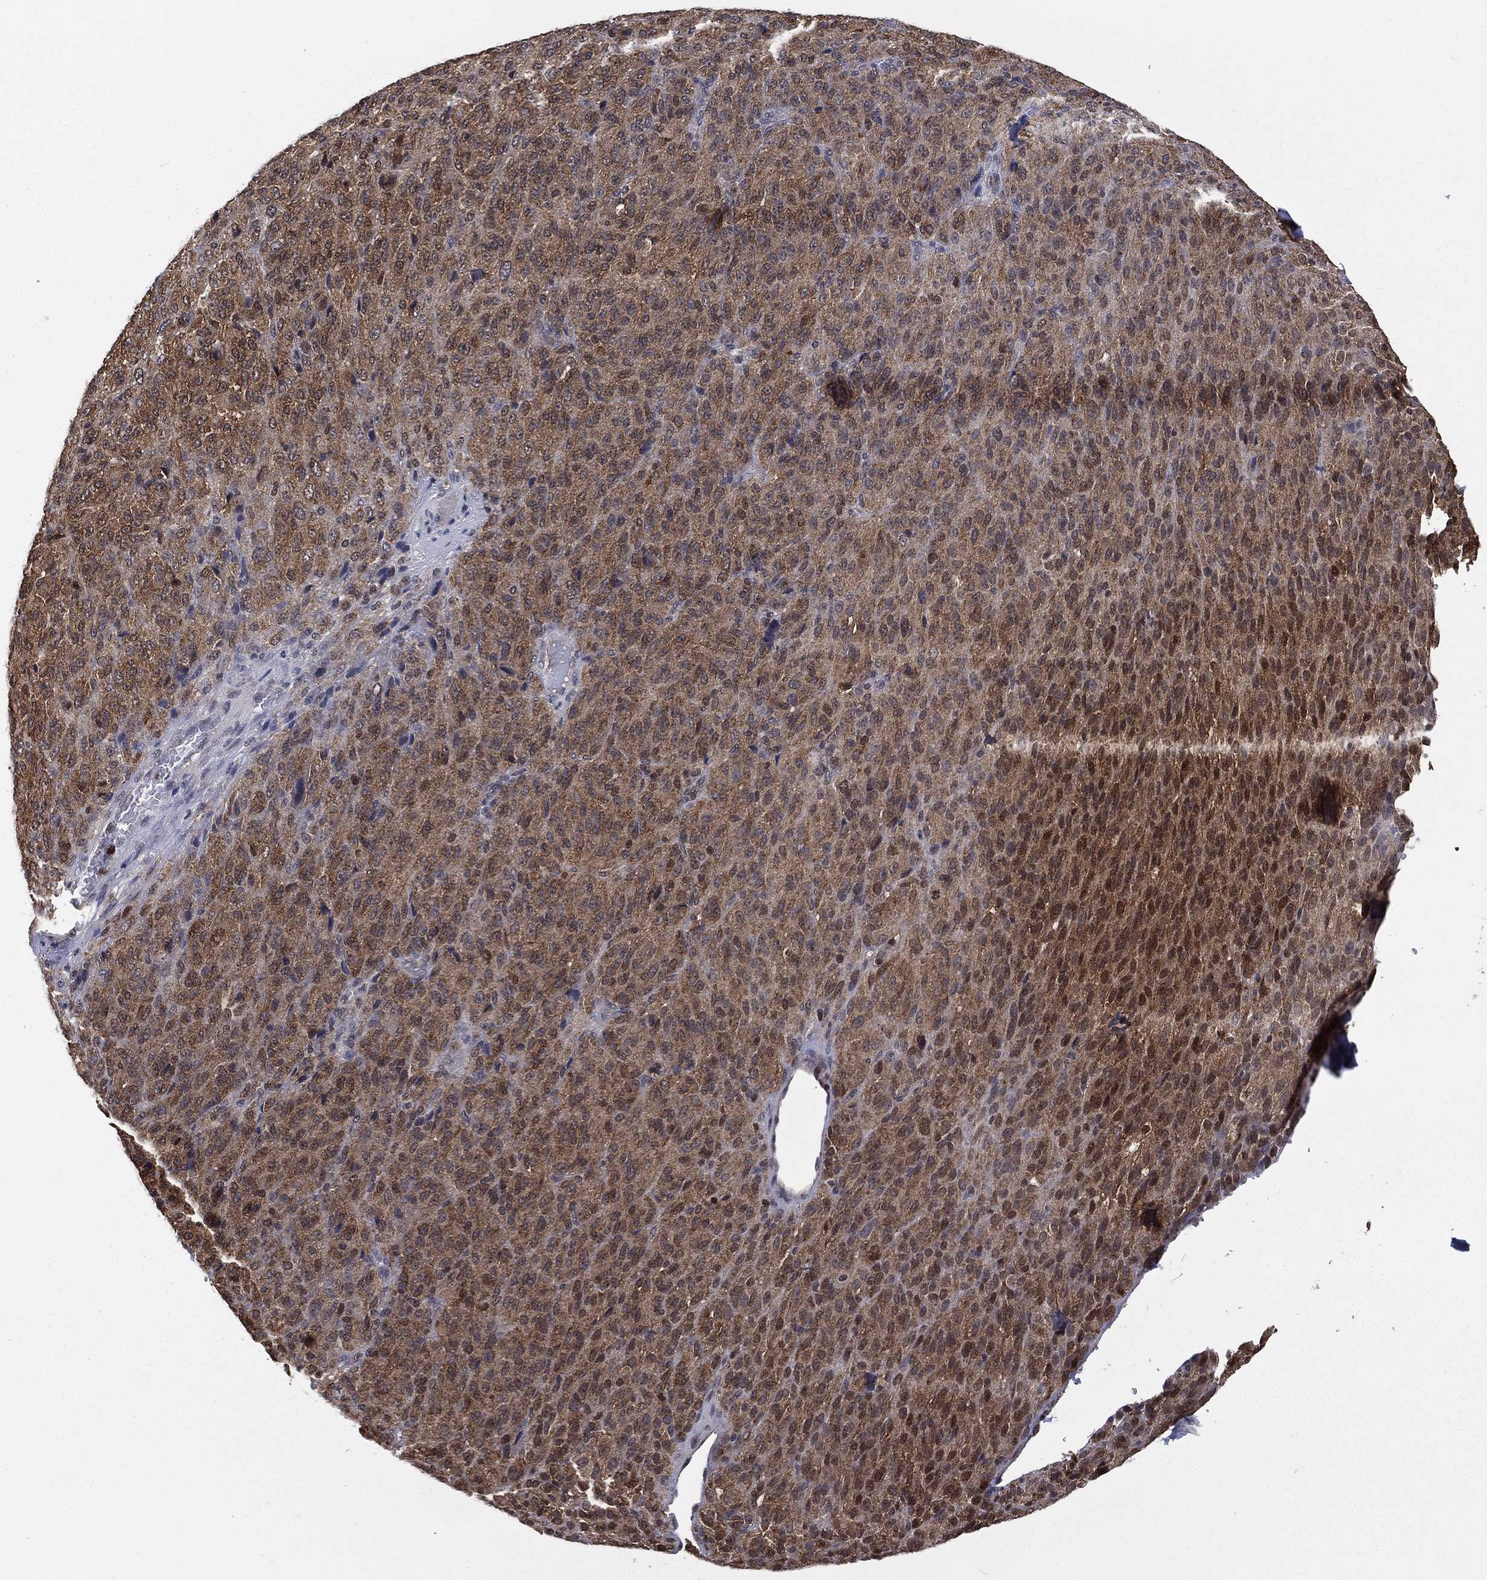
{"staining": {"intensity": "weak", "quantity": "25%-75%", "location": "cytoplasmic/membranous,nuclear"}, "tissue": "melanoma", "cell_type": "Tumor cells", "image_type": "cancer", "snomed": [{"axis": "morphology", "description": "Malignant melanoma, Metastatic site"}, {"axis": "topography", "description": "Brain"}], "caption": "The image displays a brown stain indicating the presence of a protein in the cytoplasmic/membranous and nuclear of tumor cells in malignant melanoma (metastatic site).", "gene": "GPI", "patient": {"sex": "female", "age": 56}}